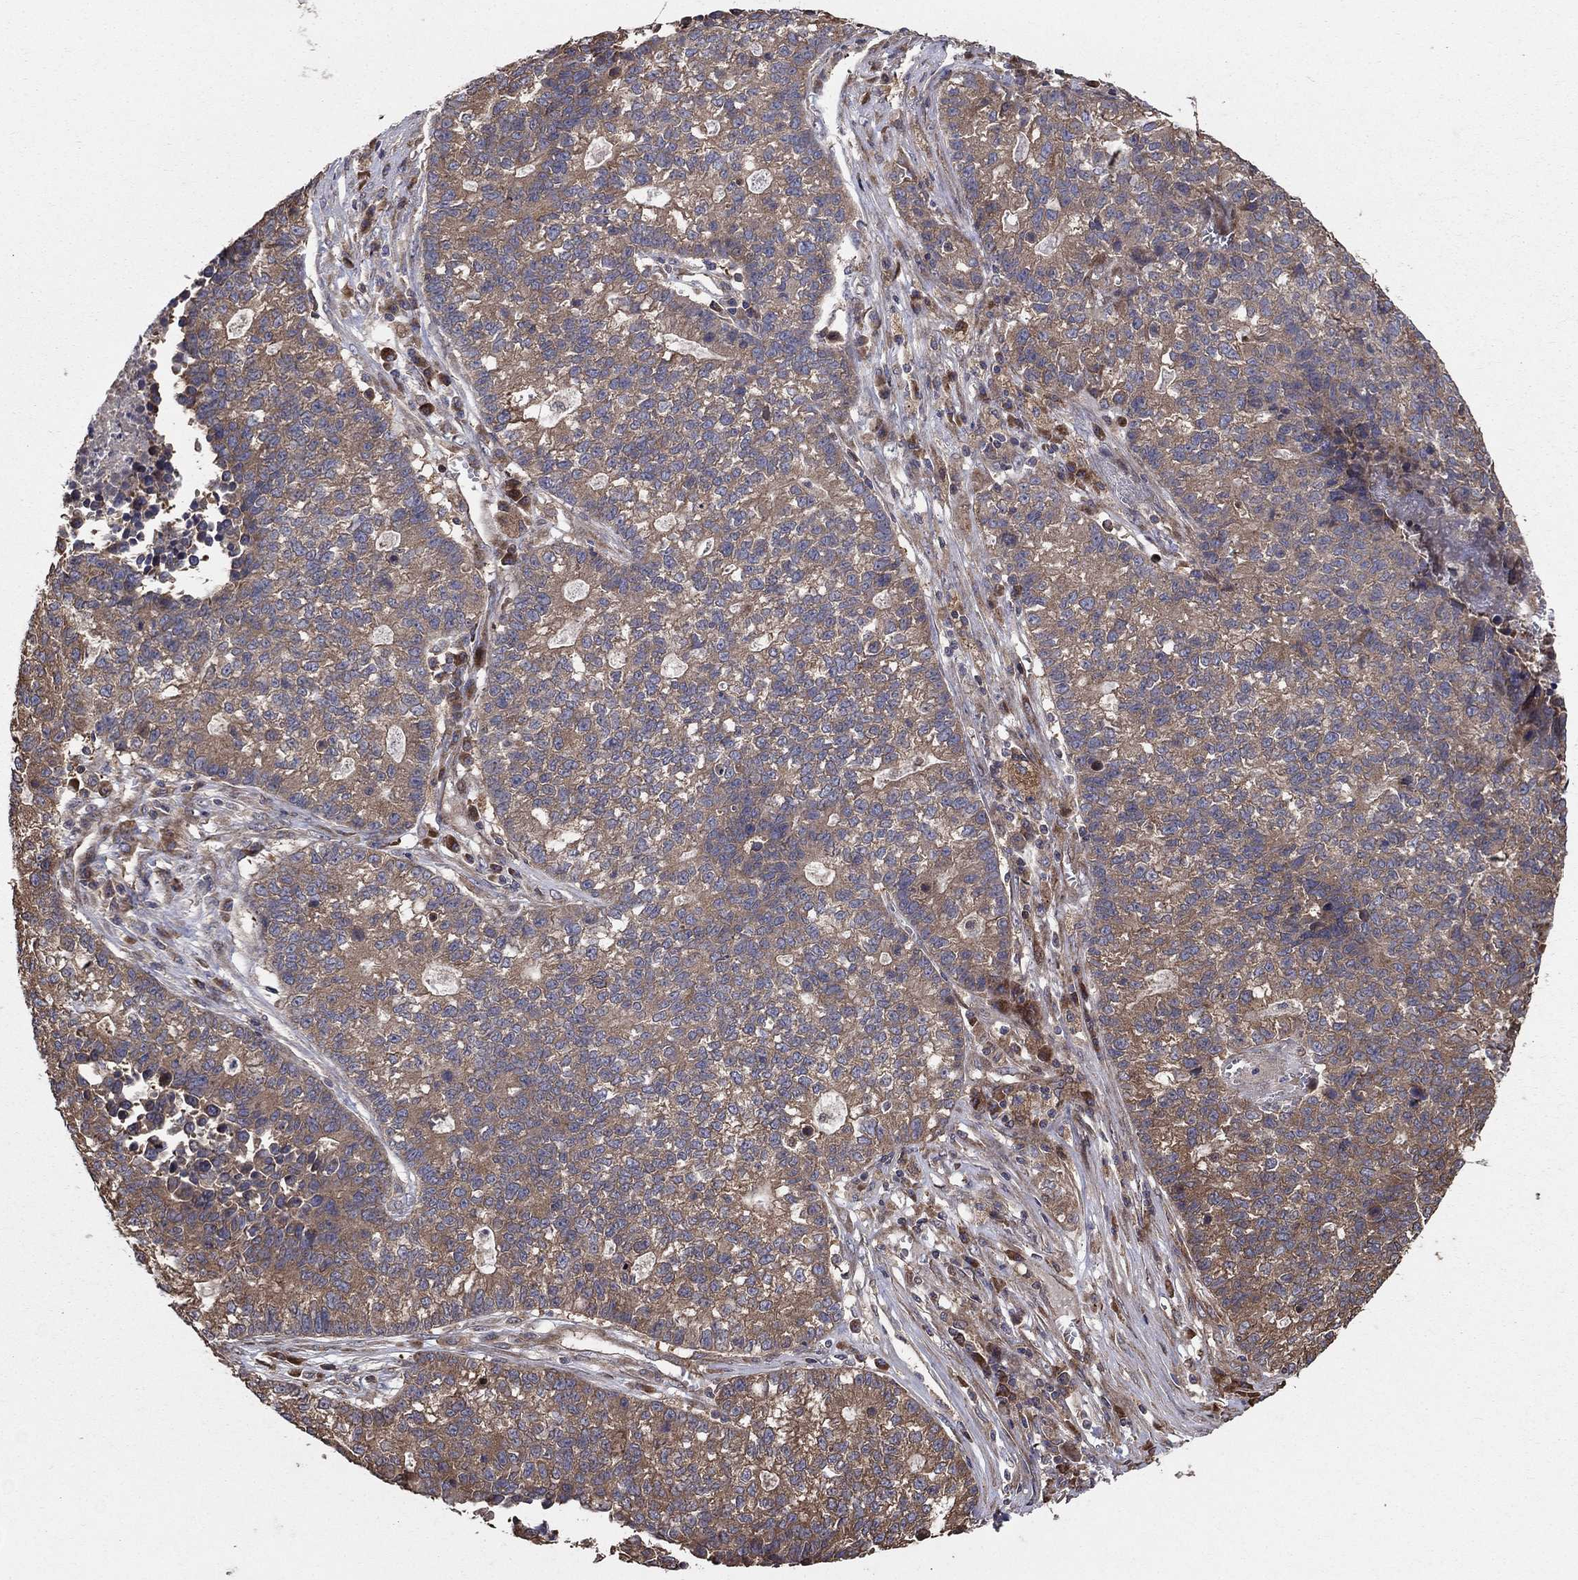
{"staining": {"intensity": "weak", "quantity": "25%-75%", "location": "cytoplasmic/membranous"}, "tissue": "lung cancer", "cell_type": "Tumor cells", "image_type": "cancer", "snomed": [{"axis": "morphology", "description": "Adenocarcinoma, NOS"}, {"axis": "topography", "description": "Lung"}], "caption": "Protein expression analysis of human lung adenocarcinoma reveals weak cytoplasmic/membranous positivity in approximately 25%-75% of tumor cells.", "gene": "BABAM2", "patient": {"sex": "male", "age": 57}}